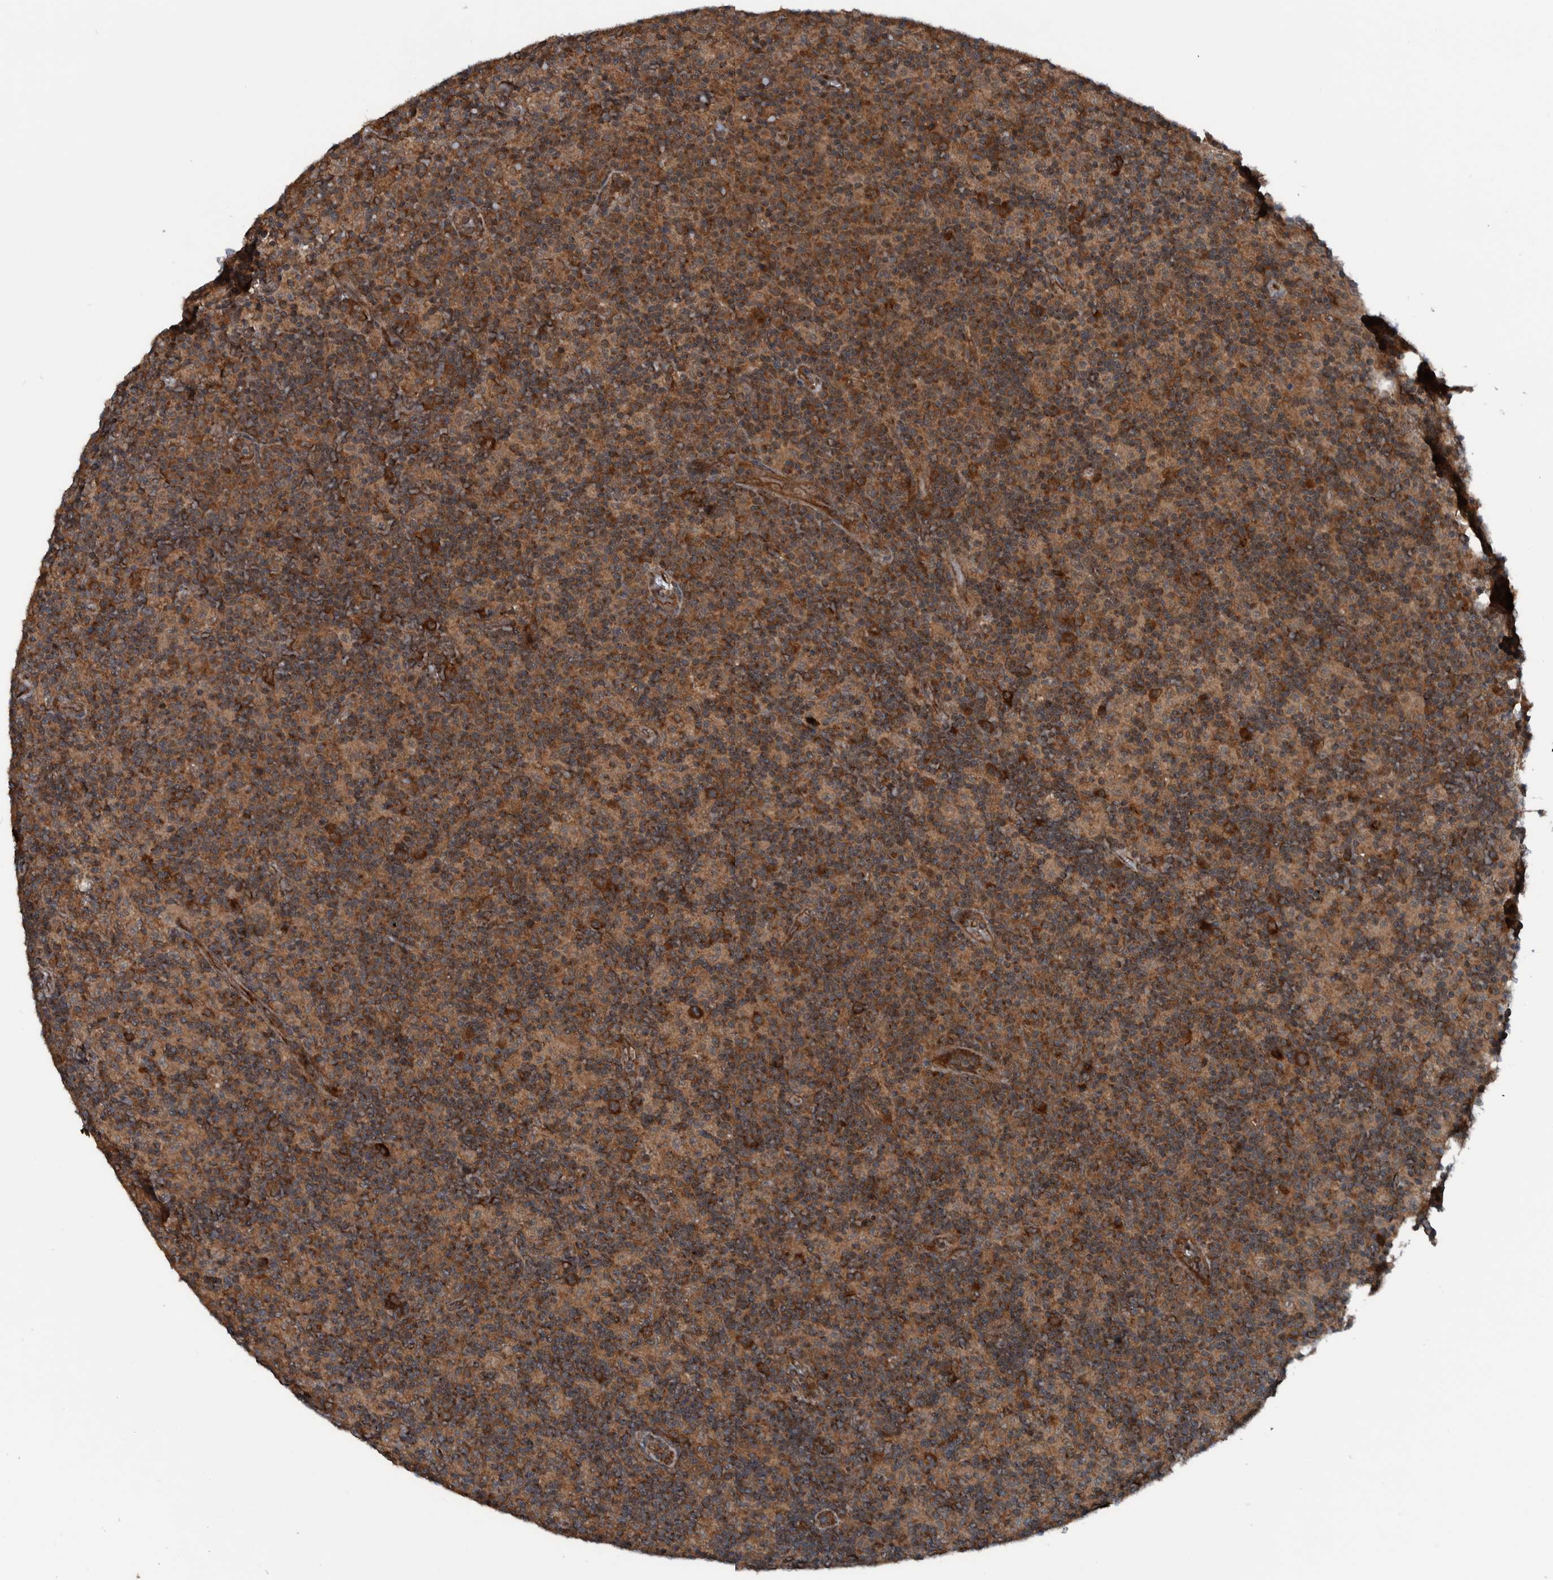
{"staining": {"intensity": "moderate", "quantity": ">75%", "location": "cytoplasmic/membranous"}, "tissue": "lymph node", "cell_type": "Germinal center cells", "image_type": "normal", "snomed": [{"axis": "morphology", "description": "Normal tissue, NOS"}, {"axis": "morphology", "description": "Inflammation, NOS"}, {"axis": "topography", "description": "Lymph node"}], "caption": "Moderate cytoplasmic/membranous staining for a protein is seen in approximately >75% of germinal center cells of normal lymph node using immunohistochemistry.", "gene": "CUEDC1", "patient": {"sex": "male", "age": 55}}